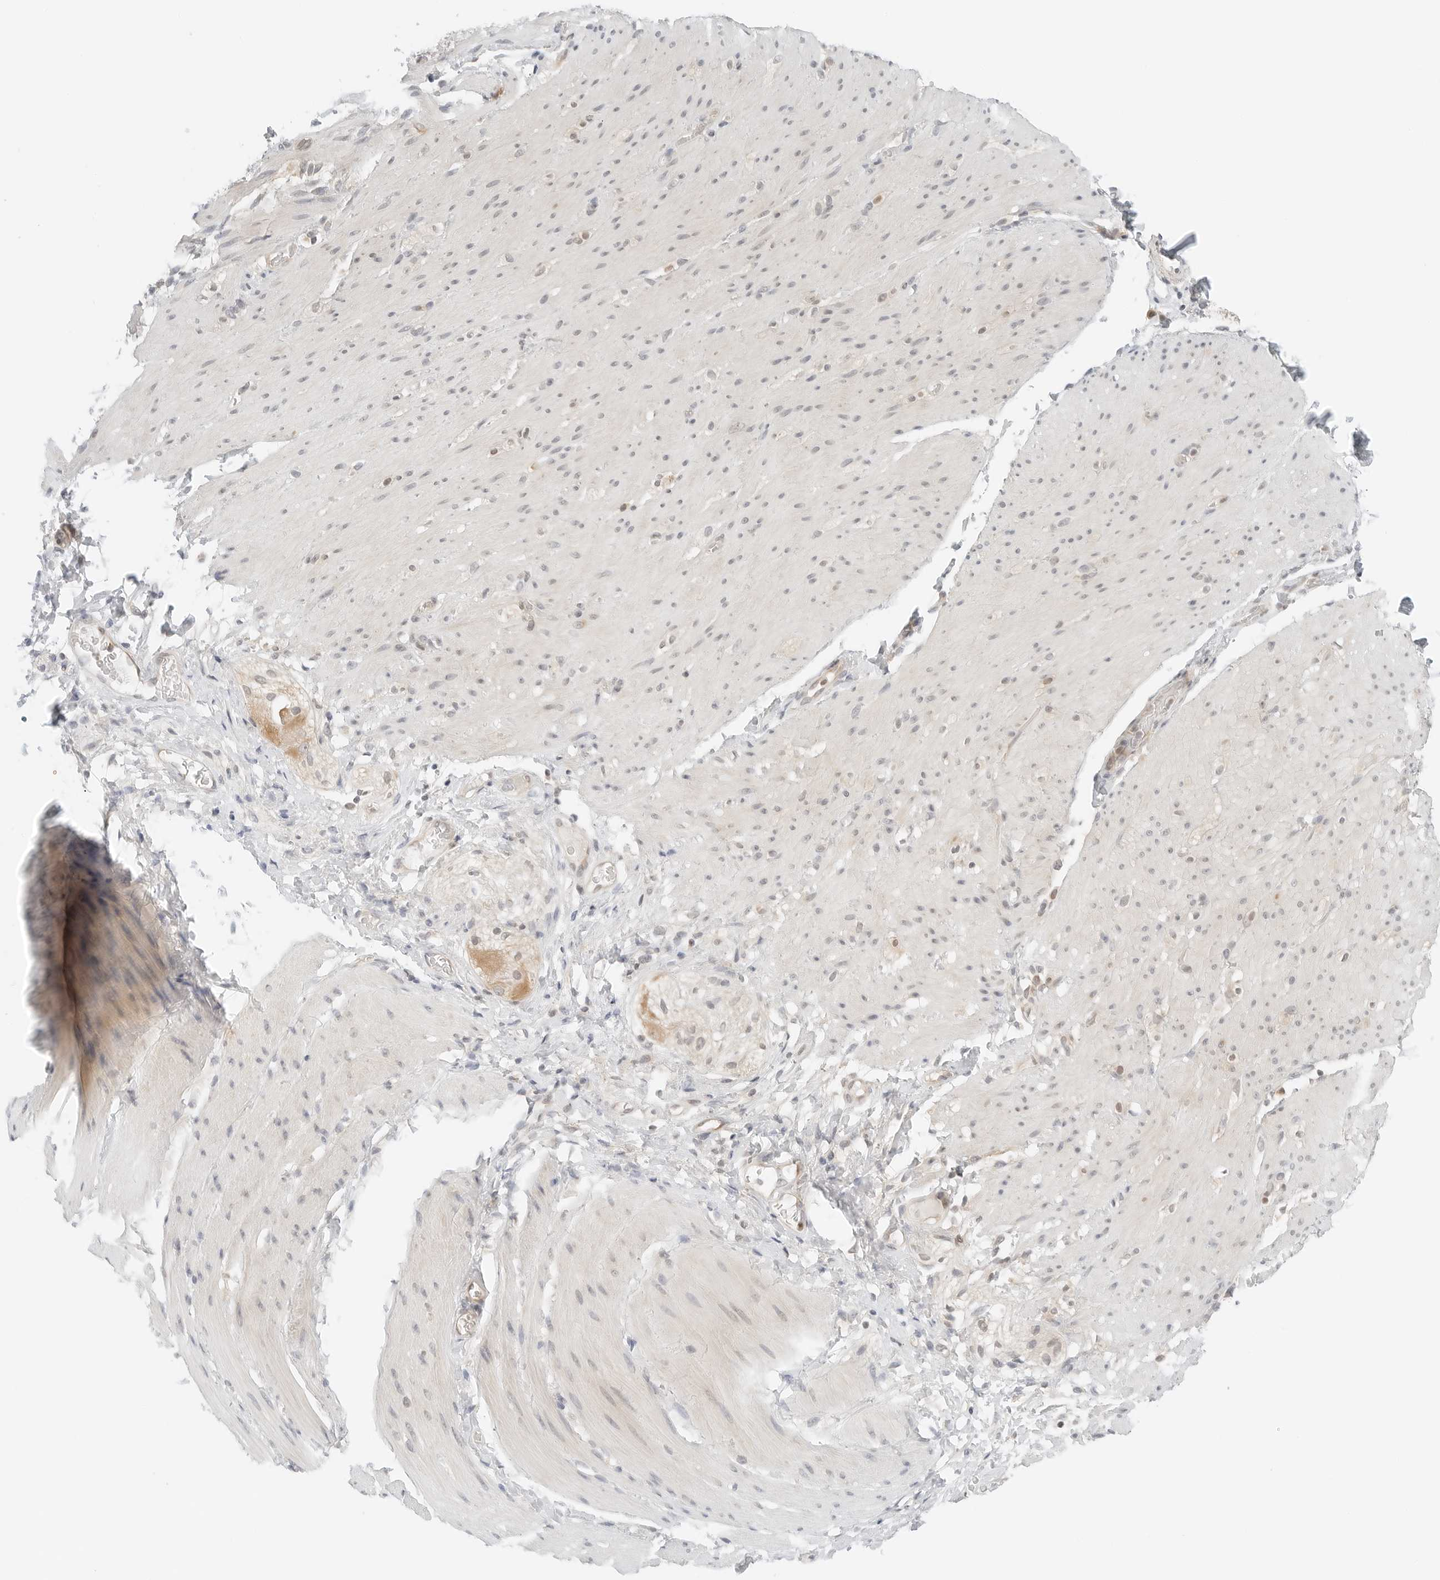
{"staining": {"intensity": "weak", "quantity": "<25%", "location": "cytoplasmic/membranous"}, "tissue": "smooth muscle", "cell_type": "Smooth muscle cells", "image_type": "normal", "snomed": [{"axis": "morphology", "description": "Normal tissue, NOS"}, {"axis": "topography", "description": "Smooth muscle"}, {"axis": "topography", "description": "Small intestine"}], "caption": "IHC of benign human smooth muscle demonstrates no staining in smooth muscle cells. (Immunohistochemistry (ihc), brightfield microscopy, high magnification).", "gene": "IQCC", "patient": {"sex": "female", "age": 84}}